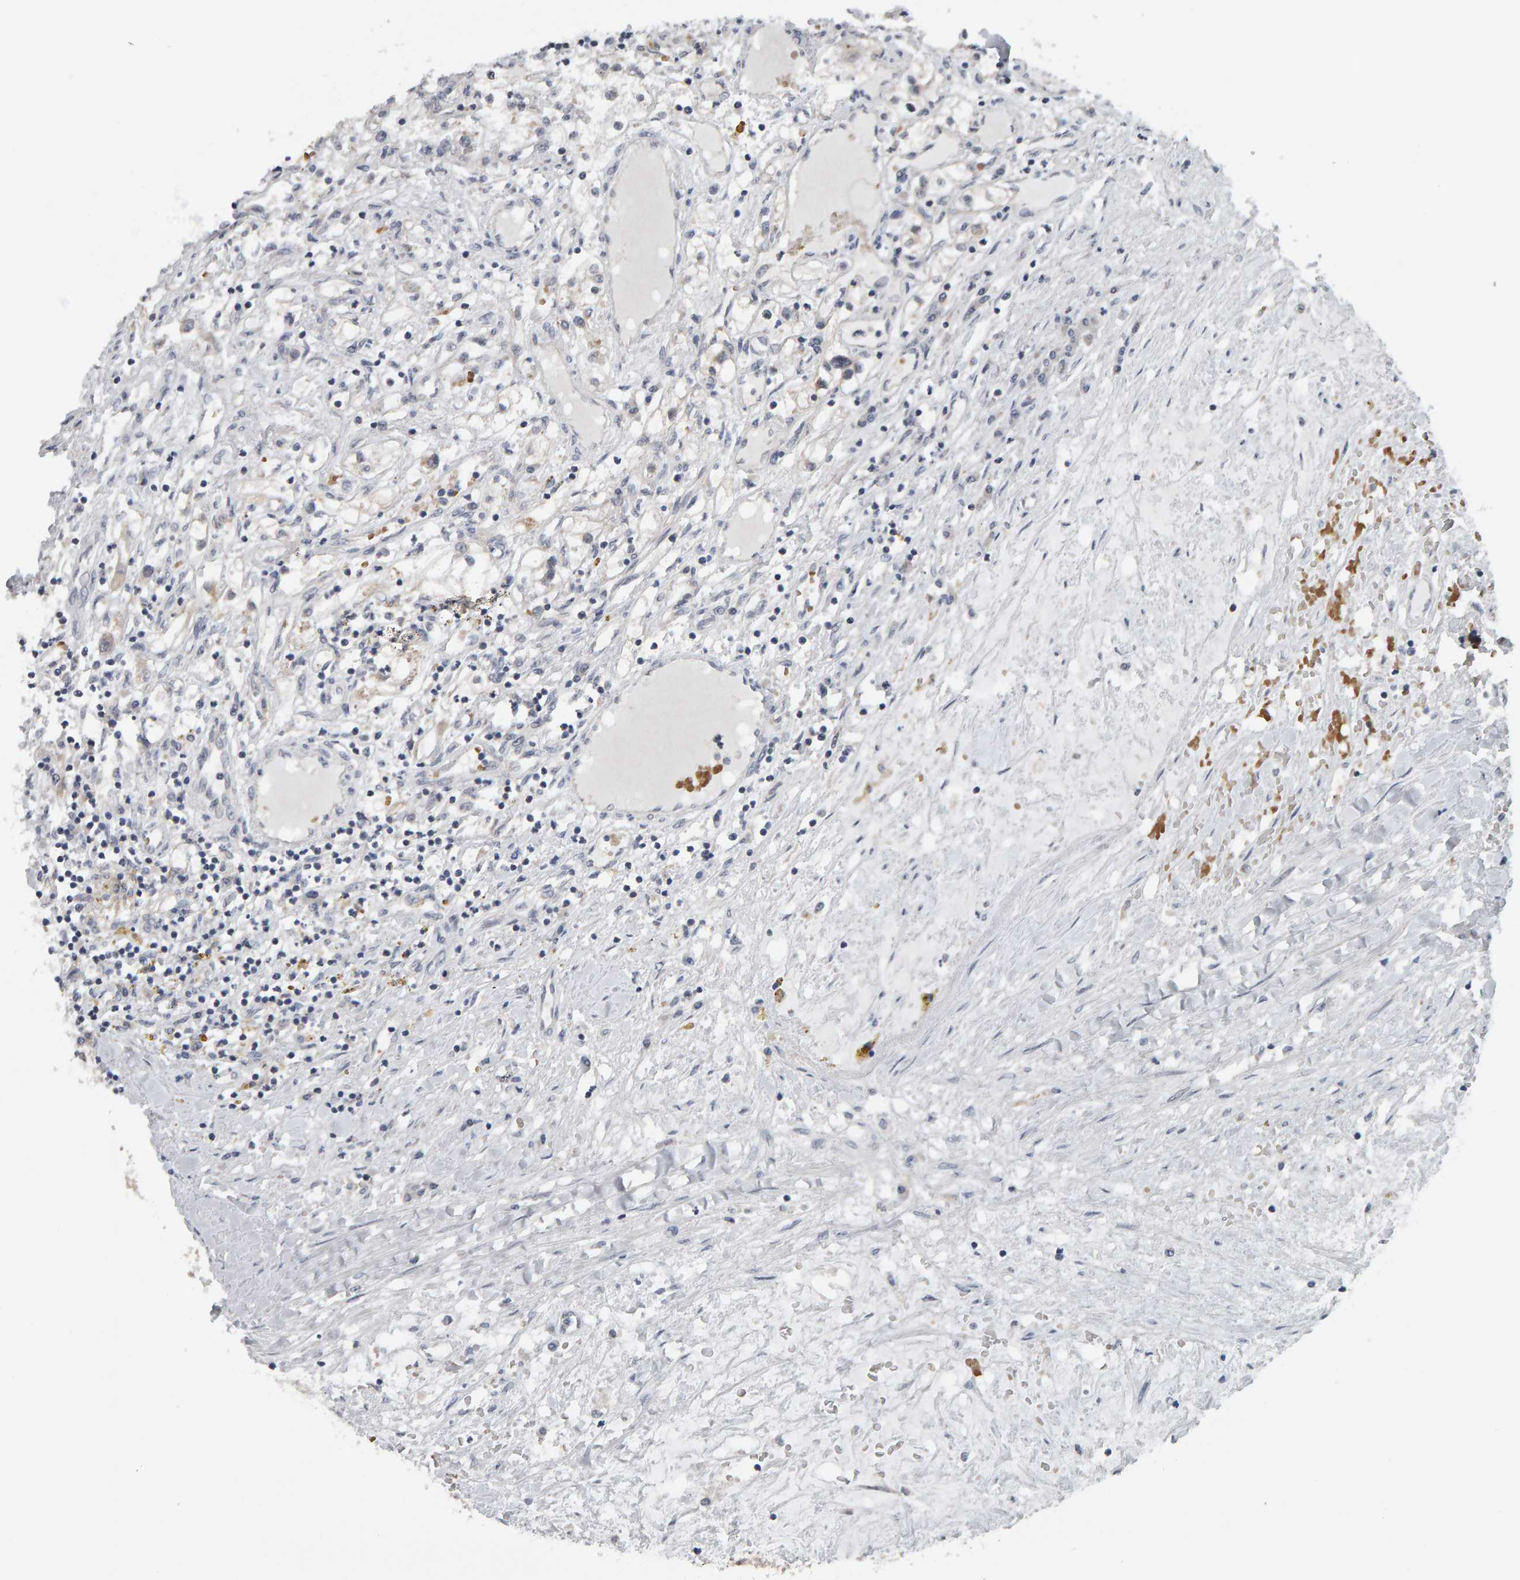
{"staining": {"intensity": "negative", "quantity": "none", "location": "none"}, "tissue": "renal cancer", "cell_type": "Tumor cells", "image_type": "cancer", "snomed": [{"axis": "morphology", "description": "Adenocarcinoma, NOS"}, {"axis": "topography", "description": "Kidney"}], "caption": "A high-resolution histopathology image shows immunohistochemistry staining of adenocarcinoma (renal), which displays no significant staining in tumor cells. (DAB IHC with hematoxylin counter stain).", "gene": "COASY", "patient": {"sex": "male", "age": 68}}